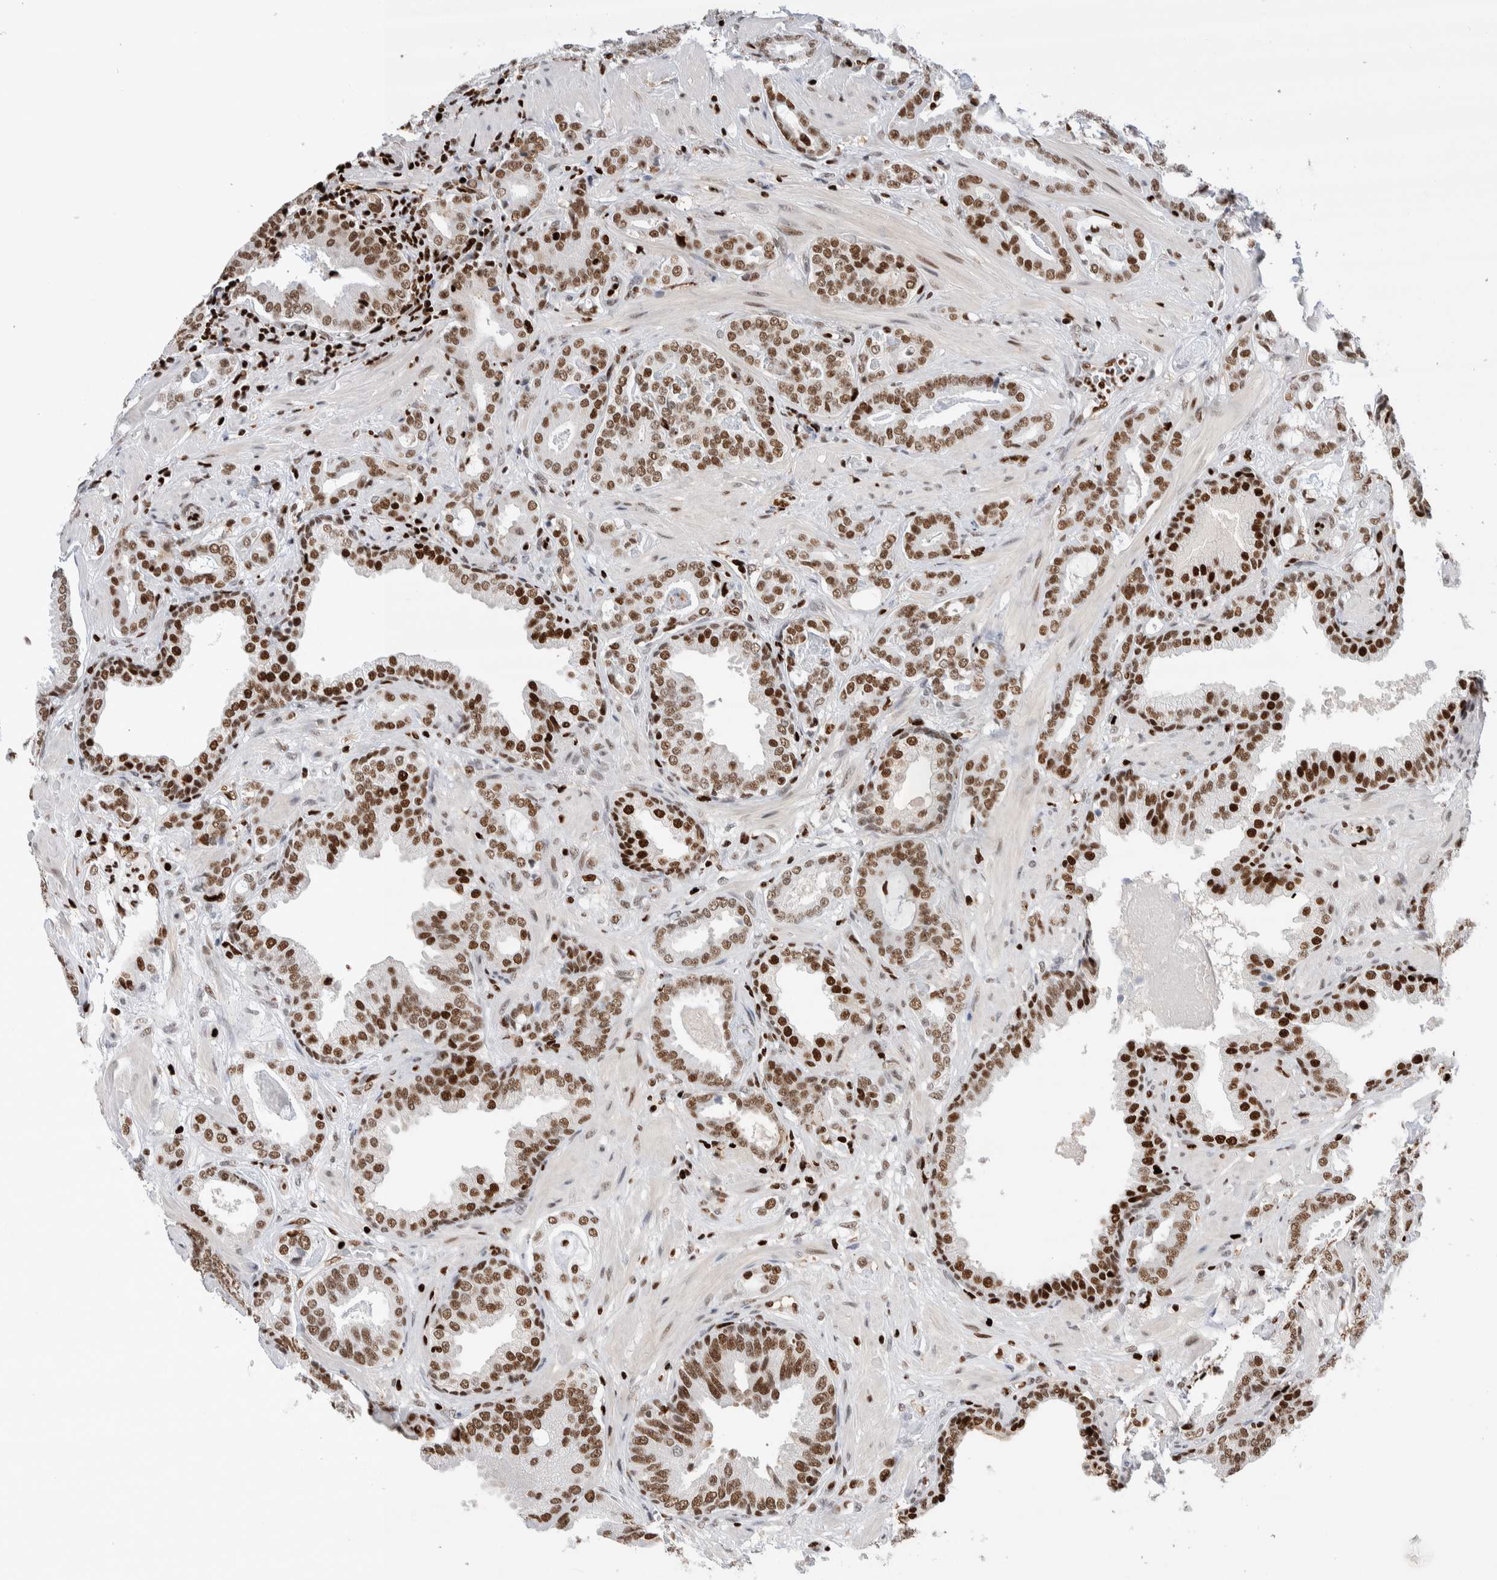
{"staining": {"intensity": "moderate", "quantity": ">75%", "location": "nuclear"}, "tissue": "prostate cancer", "cell_type": "Tumor cells", "image_type": "cancer", "snomed": [{"axis": "morphology", "description": "Adenocarcinoma, Low grade"}, {"axis": "topography", "description": "Prostate"}], "caption": "DAB (3,3'-diaminobenzidine) immunohistochemical staining of human prostate cancer (low-grade adenocarcinoma) shows moderate nuclear protein expression in approximately >75% of tumor cells.", "gene": "RNASEK-C17orf49", "patient": {"sex": "male", "age": 53}}